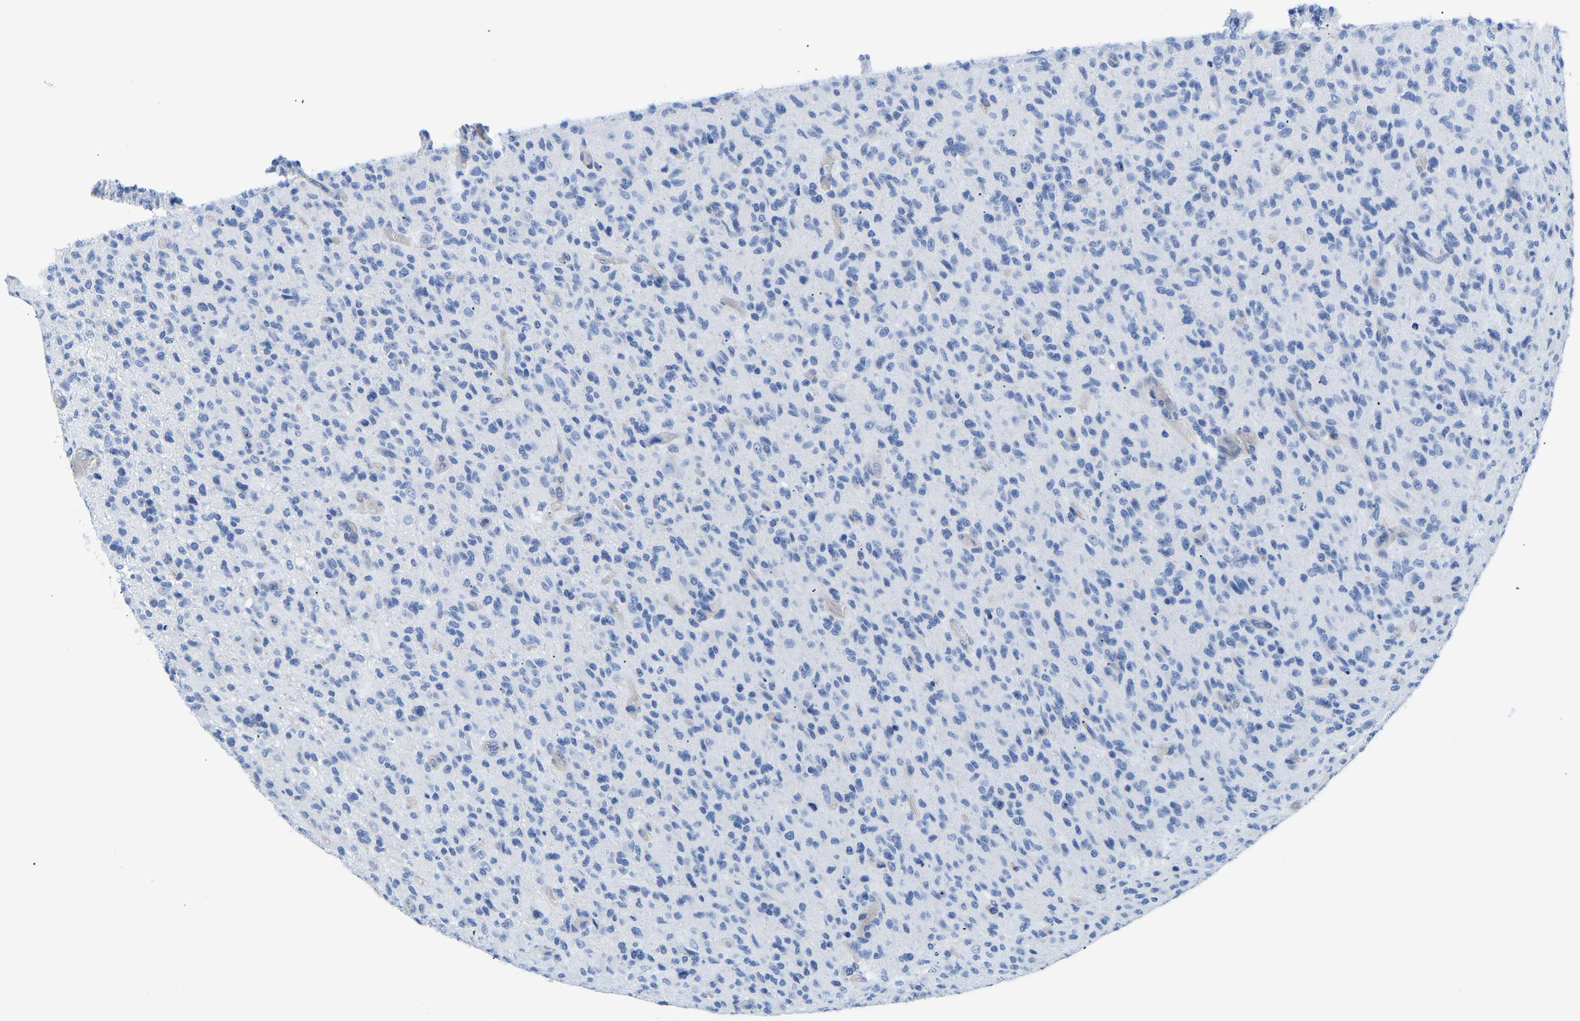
{"staining": {"intensity": "negative", "quantity": "none", "location": "none"}, "tissue": "glioma", "cell_type": "Tumor cells", "image_type": "cancer", "snomed": [{"axis": "morphology", "description": "Glioma, malignant, High grade"}, {"axis": "topography", "description": "Brain"}], "caption": "Immunohistochemical staining of high-grade glioma (malignant) shows no significant expression in tumor cells.", "gene": "UPK3A", "patient": {"sex": "male", "age": 71}}